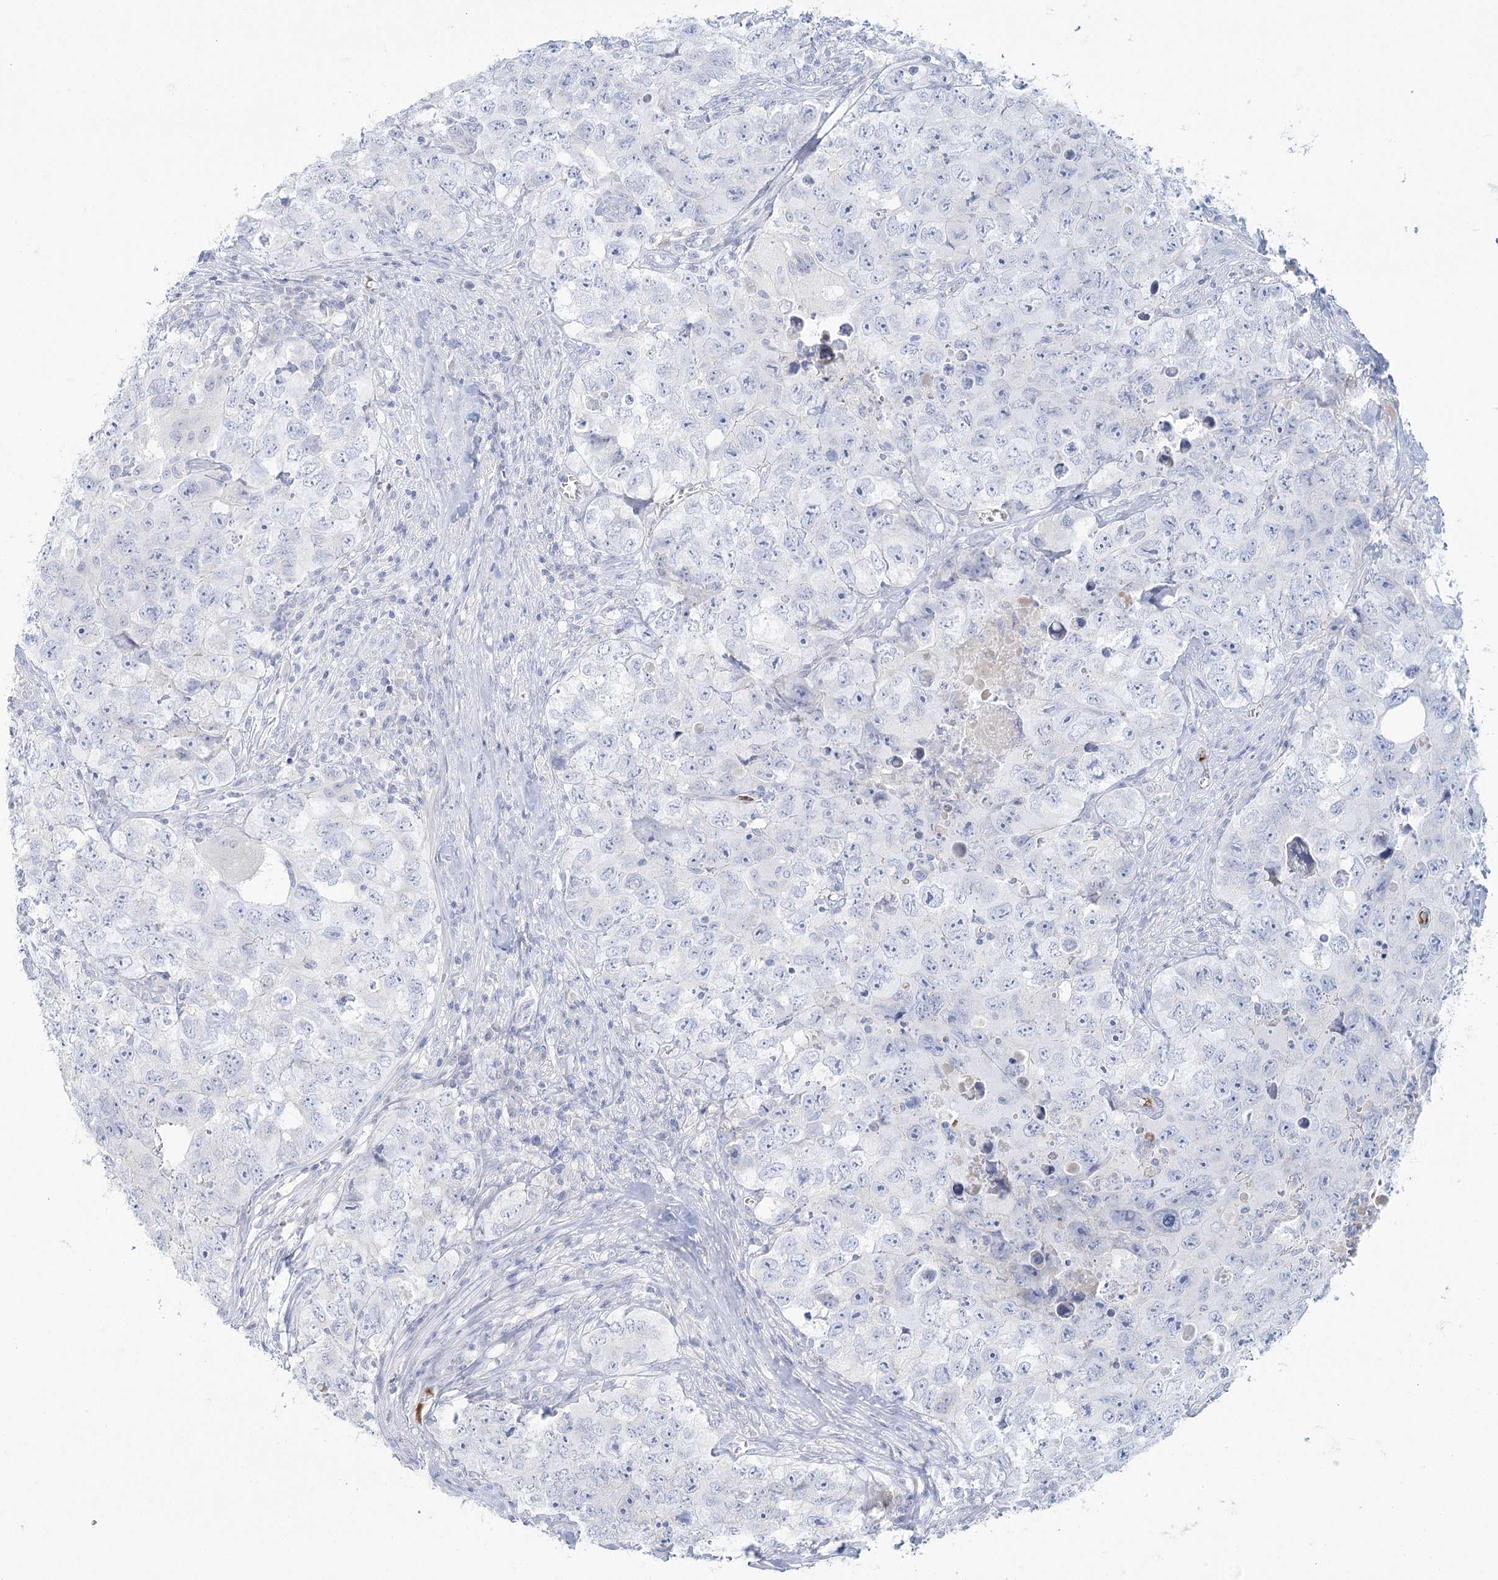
{"staining": {"intensity": "negative", "quantity": "none", "location": "none"}, "tissue": "testis cancer", "cell_type": "Tumor cells", "image_type": "cancer", "snomed": [{"axis": "morphology", "description": "Seminoma, NOS"}, {"axis": "morphology", "description": "Carcinoma, Embryonal, NOS"}, {"axis": "topography", "description": "Testis"}], "caption": "Immunohistochemical staining of human testis seminoma demonstrates no significant expression in tumor cells.", "gene": "DMGDH", "patient": {"sex": "male", "age": 43}}